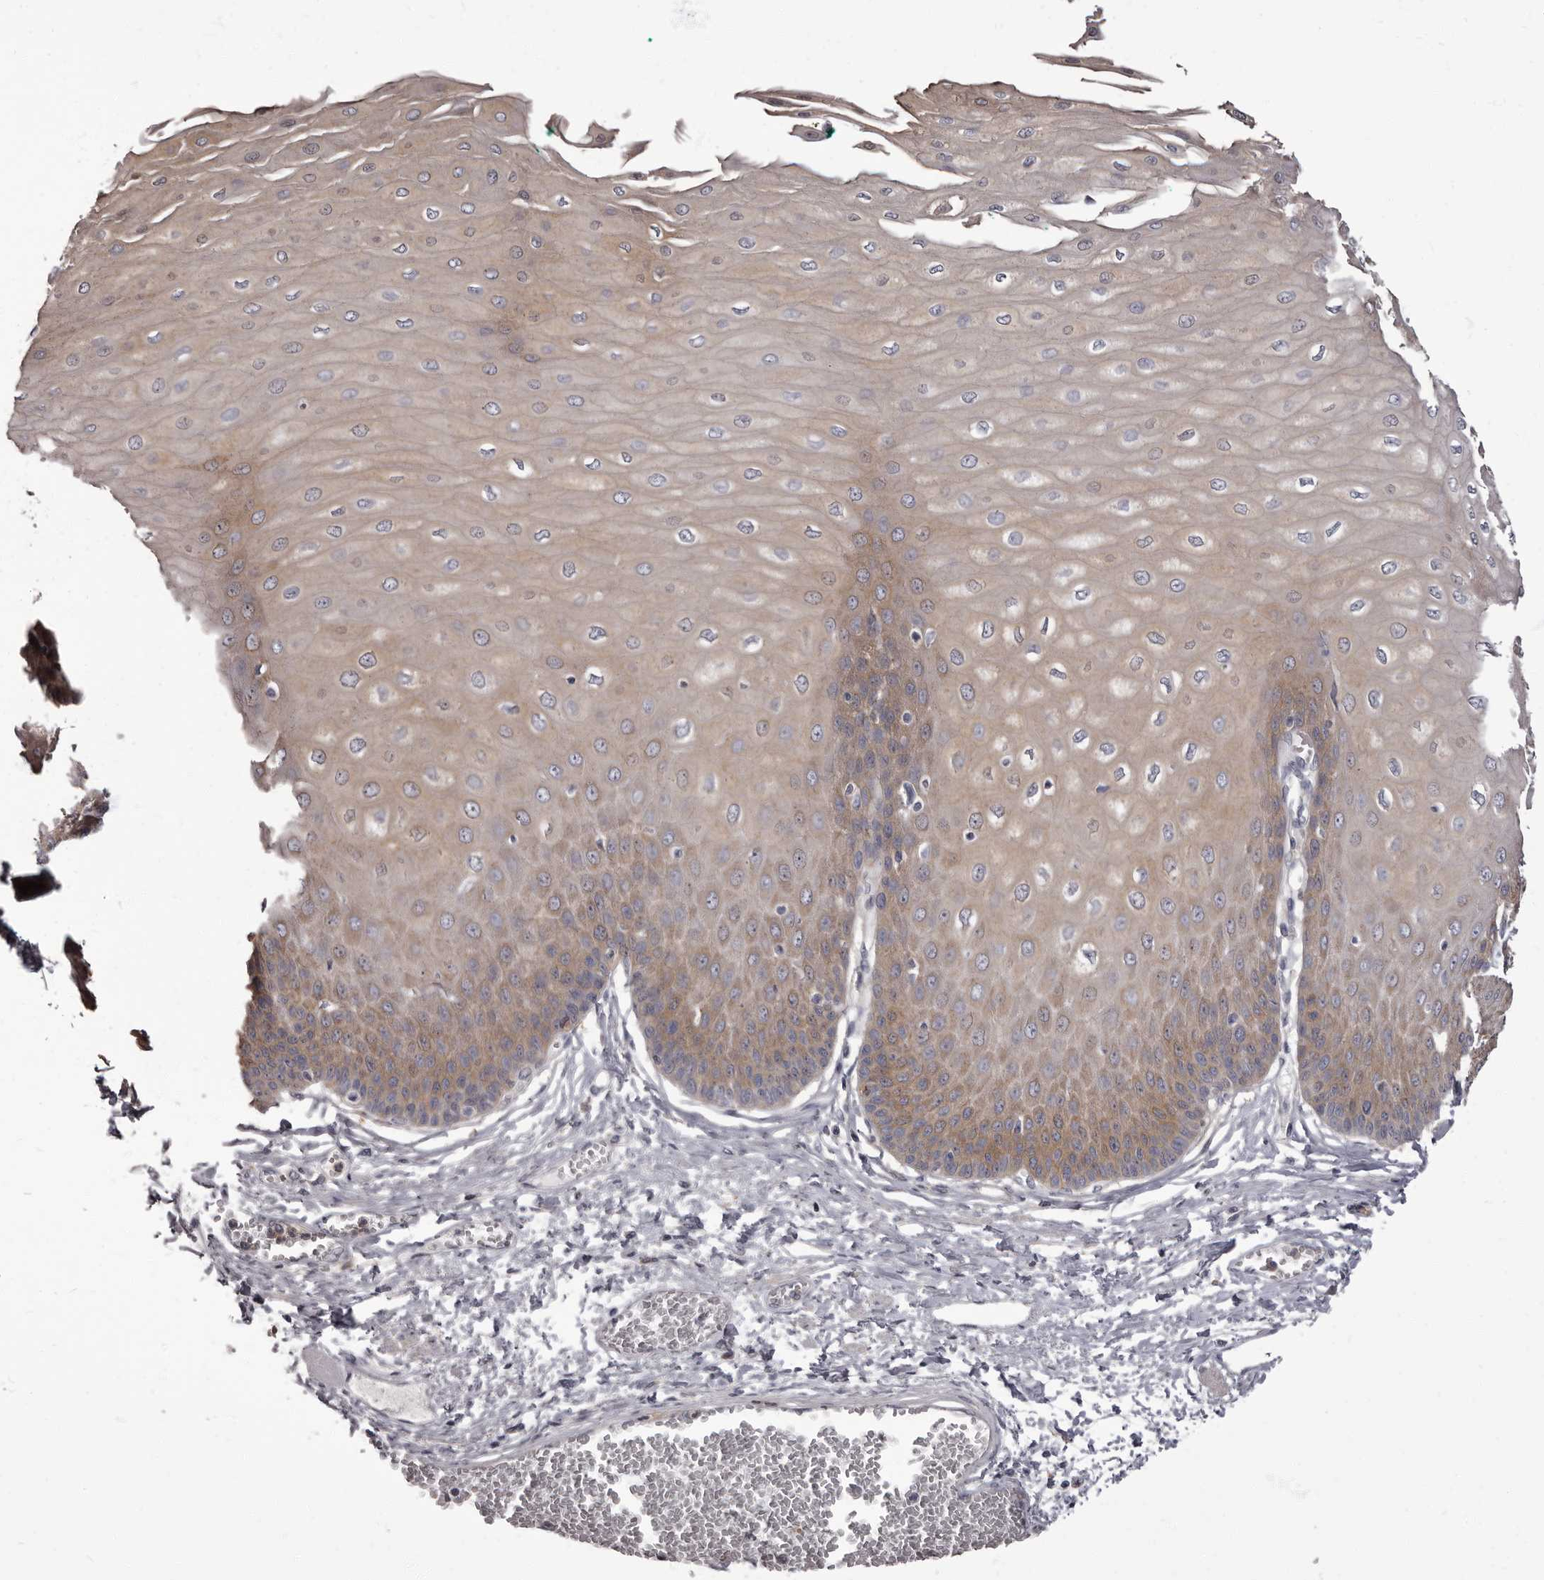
{"staining": {"intensity": "moderate", "quantity": "25%-75%", "location": "cytoplasmic/membranous"}, "tissue": "esophagus", "cell_type": "Squamous epithelial cells", "image_type": "normal", "snomed": [{"axis": "morphology", "description": "Normal tissue, NOS"}, {"axis": "topography", "description": "Esophagus"}], "caption": "About 25%-75% of squamous epithelial cells in unremarkable esophagus display moderate cytoplasmic/membranous protein staining as visualized by brown immunohistochemical staining.", "gene": "APEH", "patient": {"sex": "male", "age": 60}}